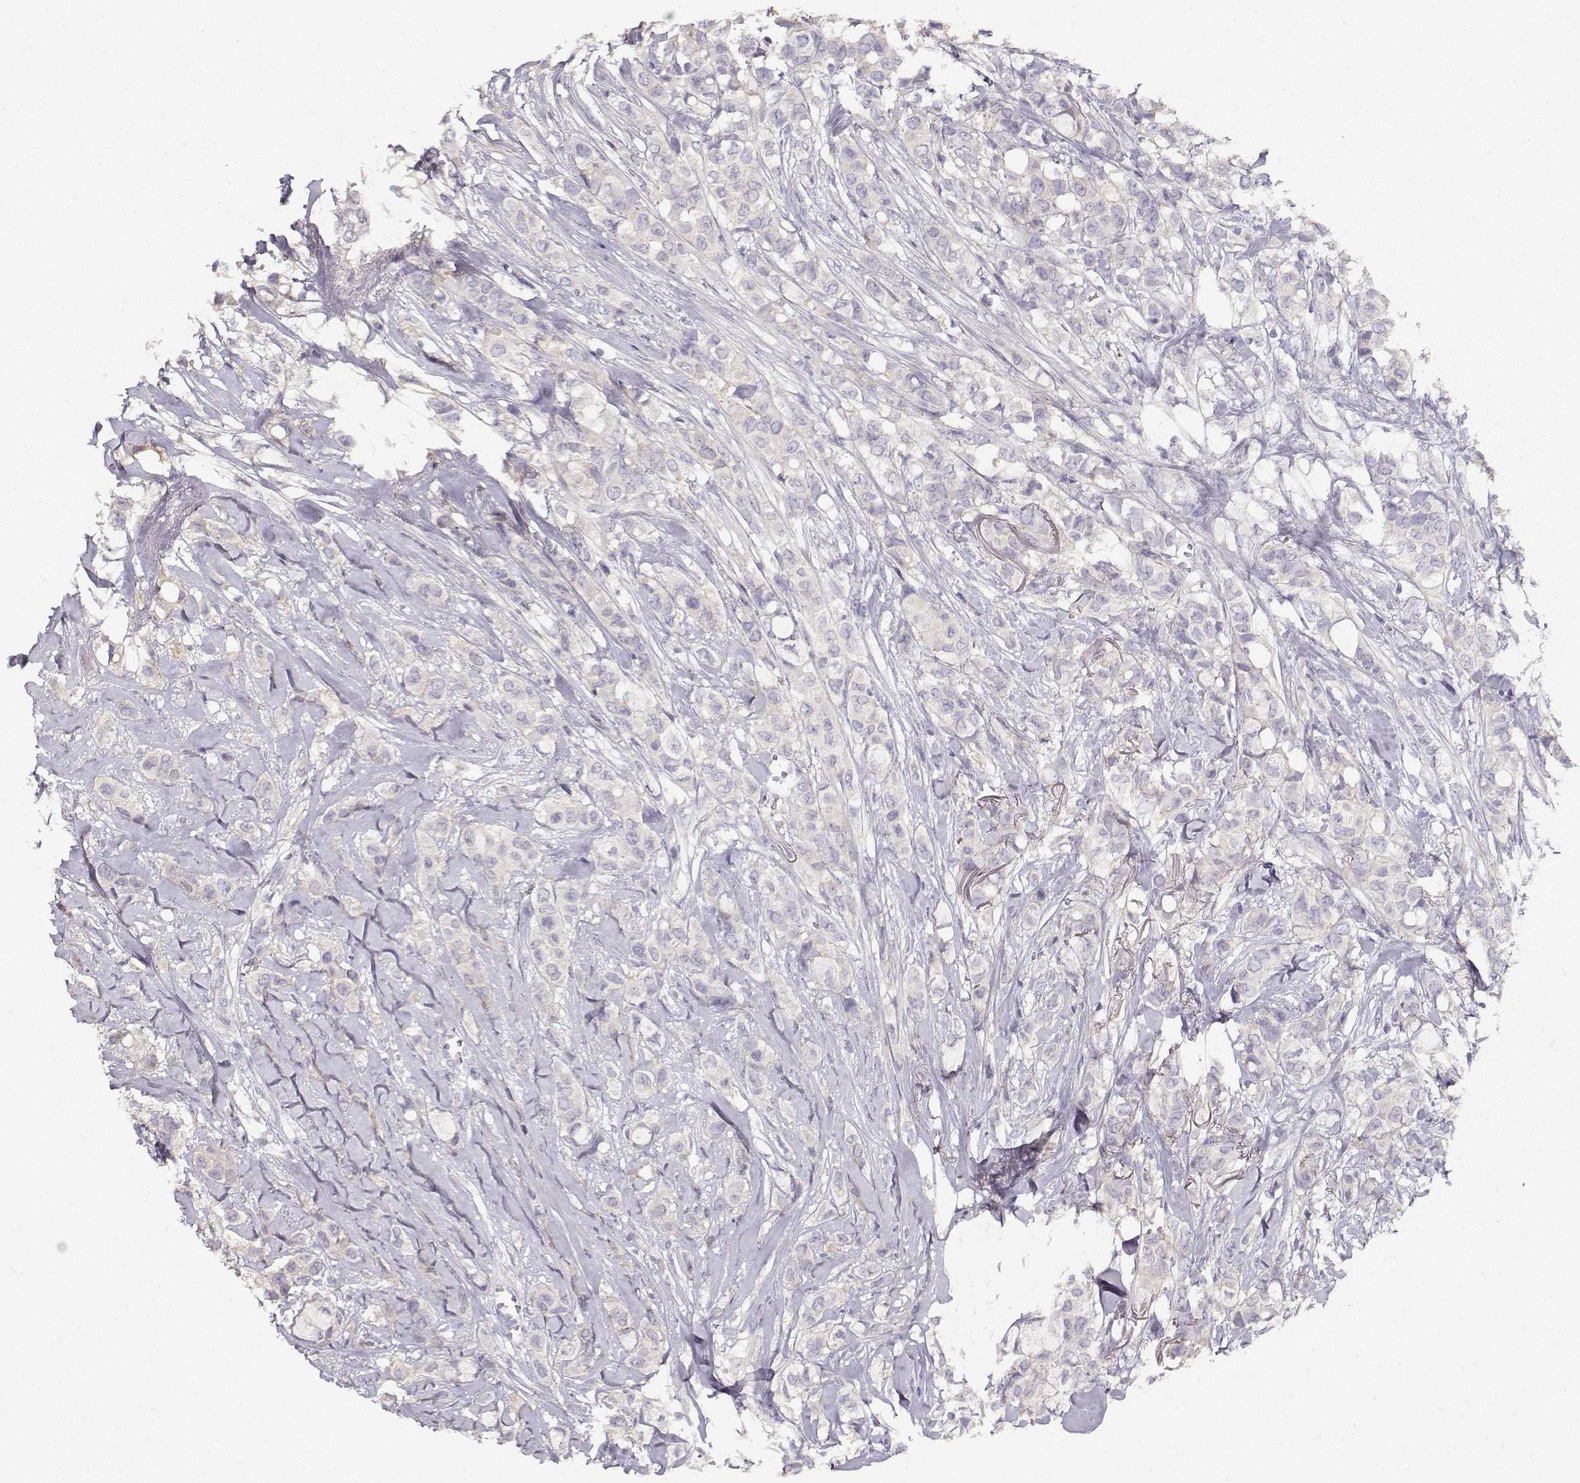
{"staining": {"intensity": "negative", "quantity": "none", "location": "none"}, "tissue": "breast cancer", "cell_type": "Tumor cells", "image_type": "cancer", "snomed": [{"axis": "morphology", "description": "Duct carcinoma"}, {"axis": "topography", "description": "Breast"}], "caption": "This is an immunohistochemistry (IHC) photomicrograph of intraductal carcinoma (breast). There is no positivity in tumor cells.", "gene": "NDRG4", "patient": {"sex": "female", "age": 85}}